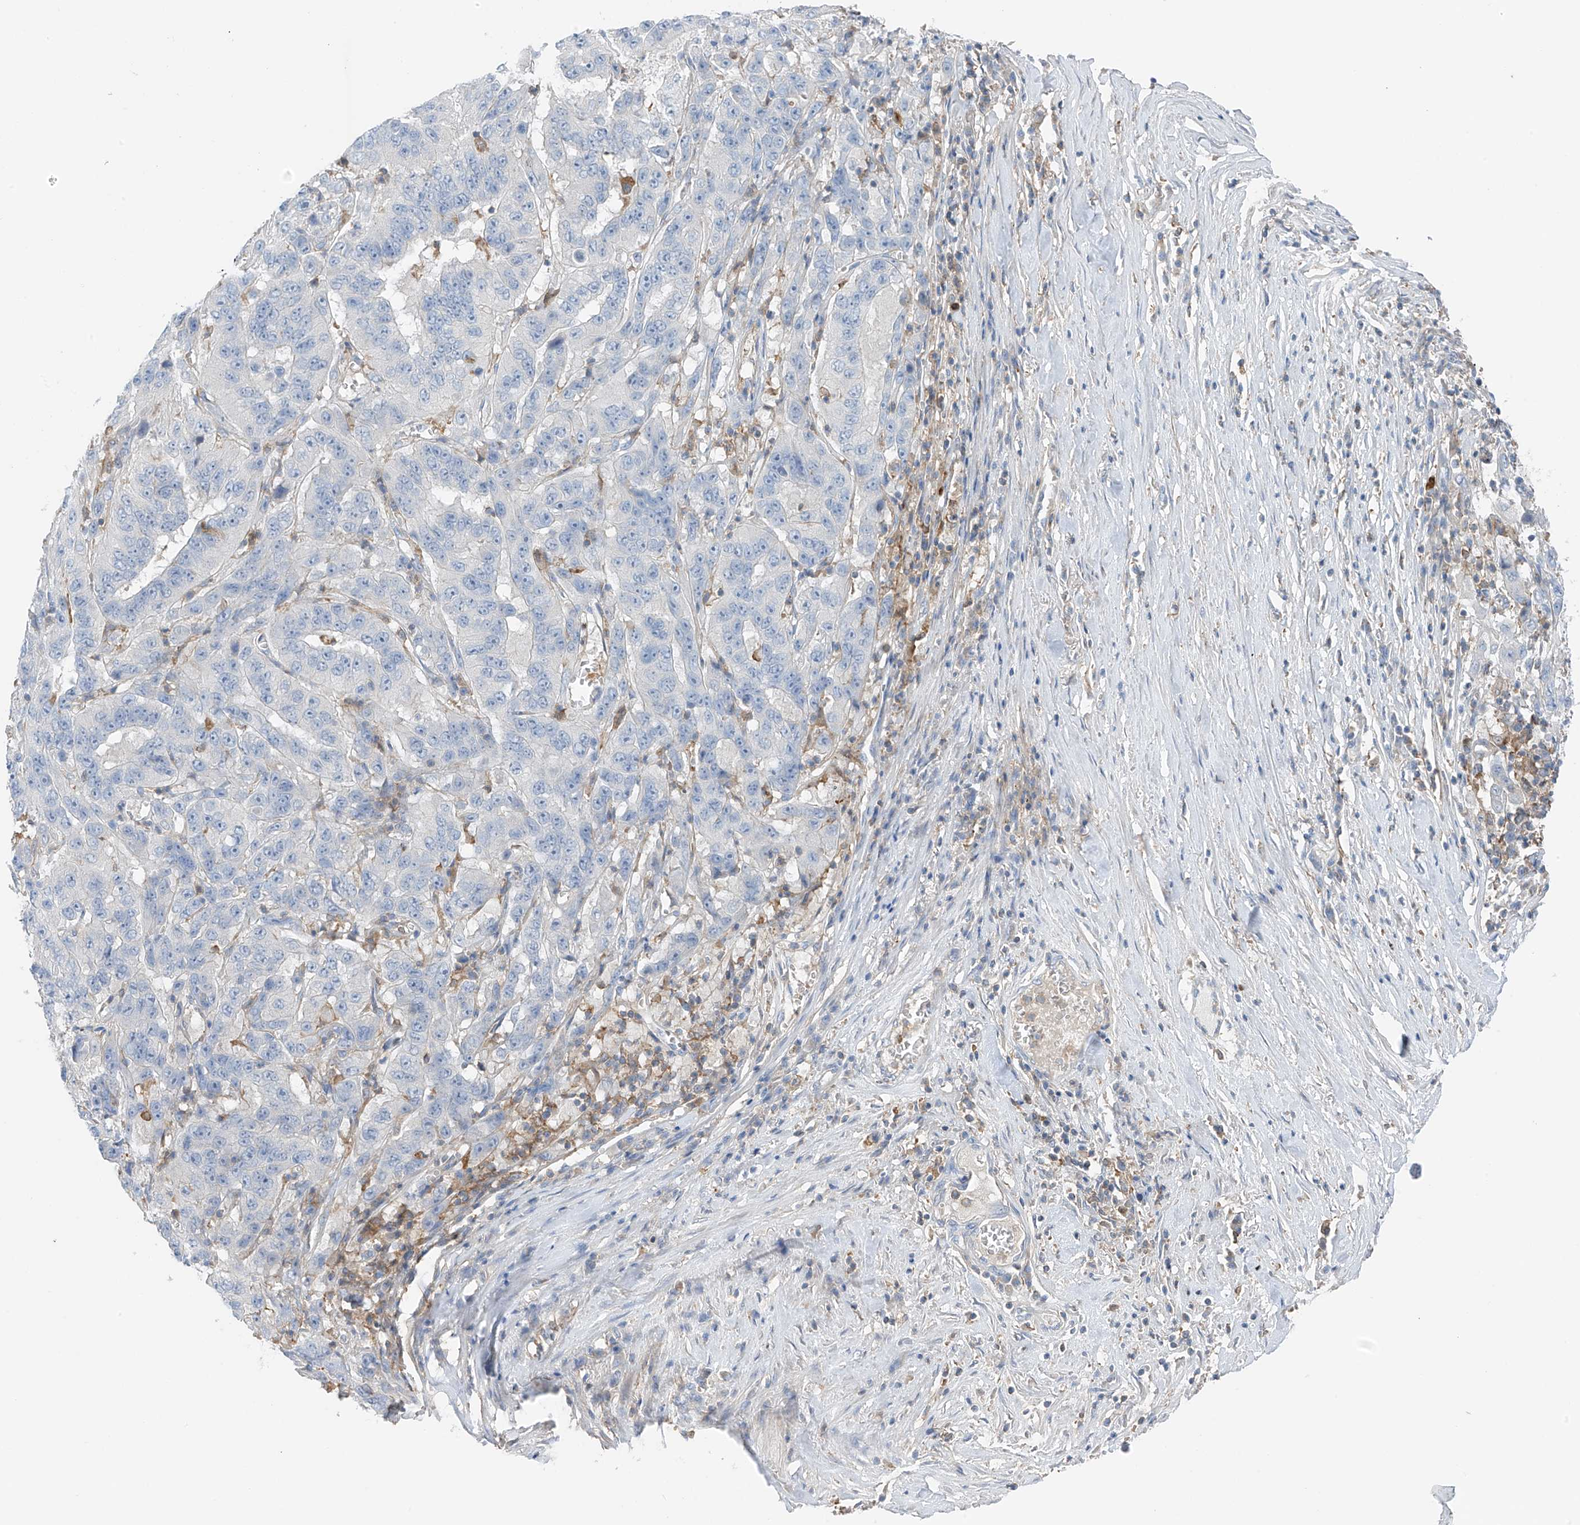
{"staining": {"intensity": "negative", "quantity": "none", "location": "none"}, "tissue": "pancreatic cancer", "cell_type": "Tumor cells", "image_type": "cancer", "snomed": [{"axis": "morphology", "description": "Adenocarcinoma, NOS"}, {"axis": "topography", "description": "Pancreas"}], "caption": "IHC histopathology image of neoplastic tissue: adenocarcinoma (pancreatic) stained with DAB (3,3'-diaminobenzidine) exhibits no significant protein expression in tumor cells.", "gene": "NALCN", "patient": {"sex": "male", "age": 63}}